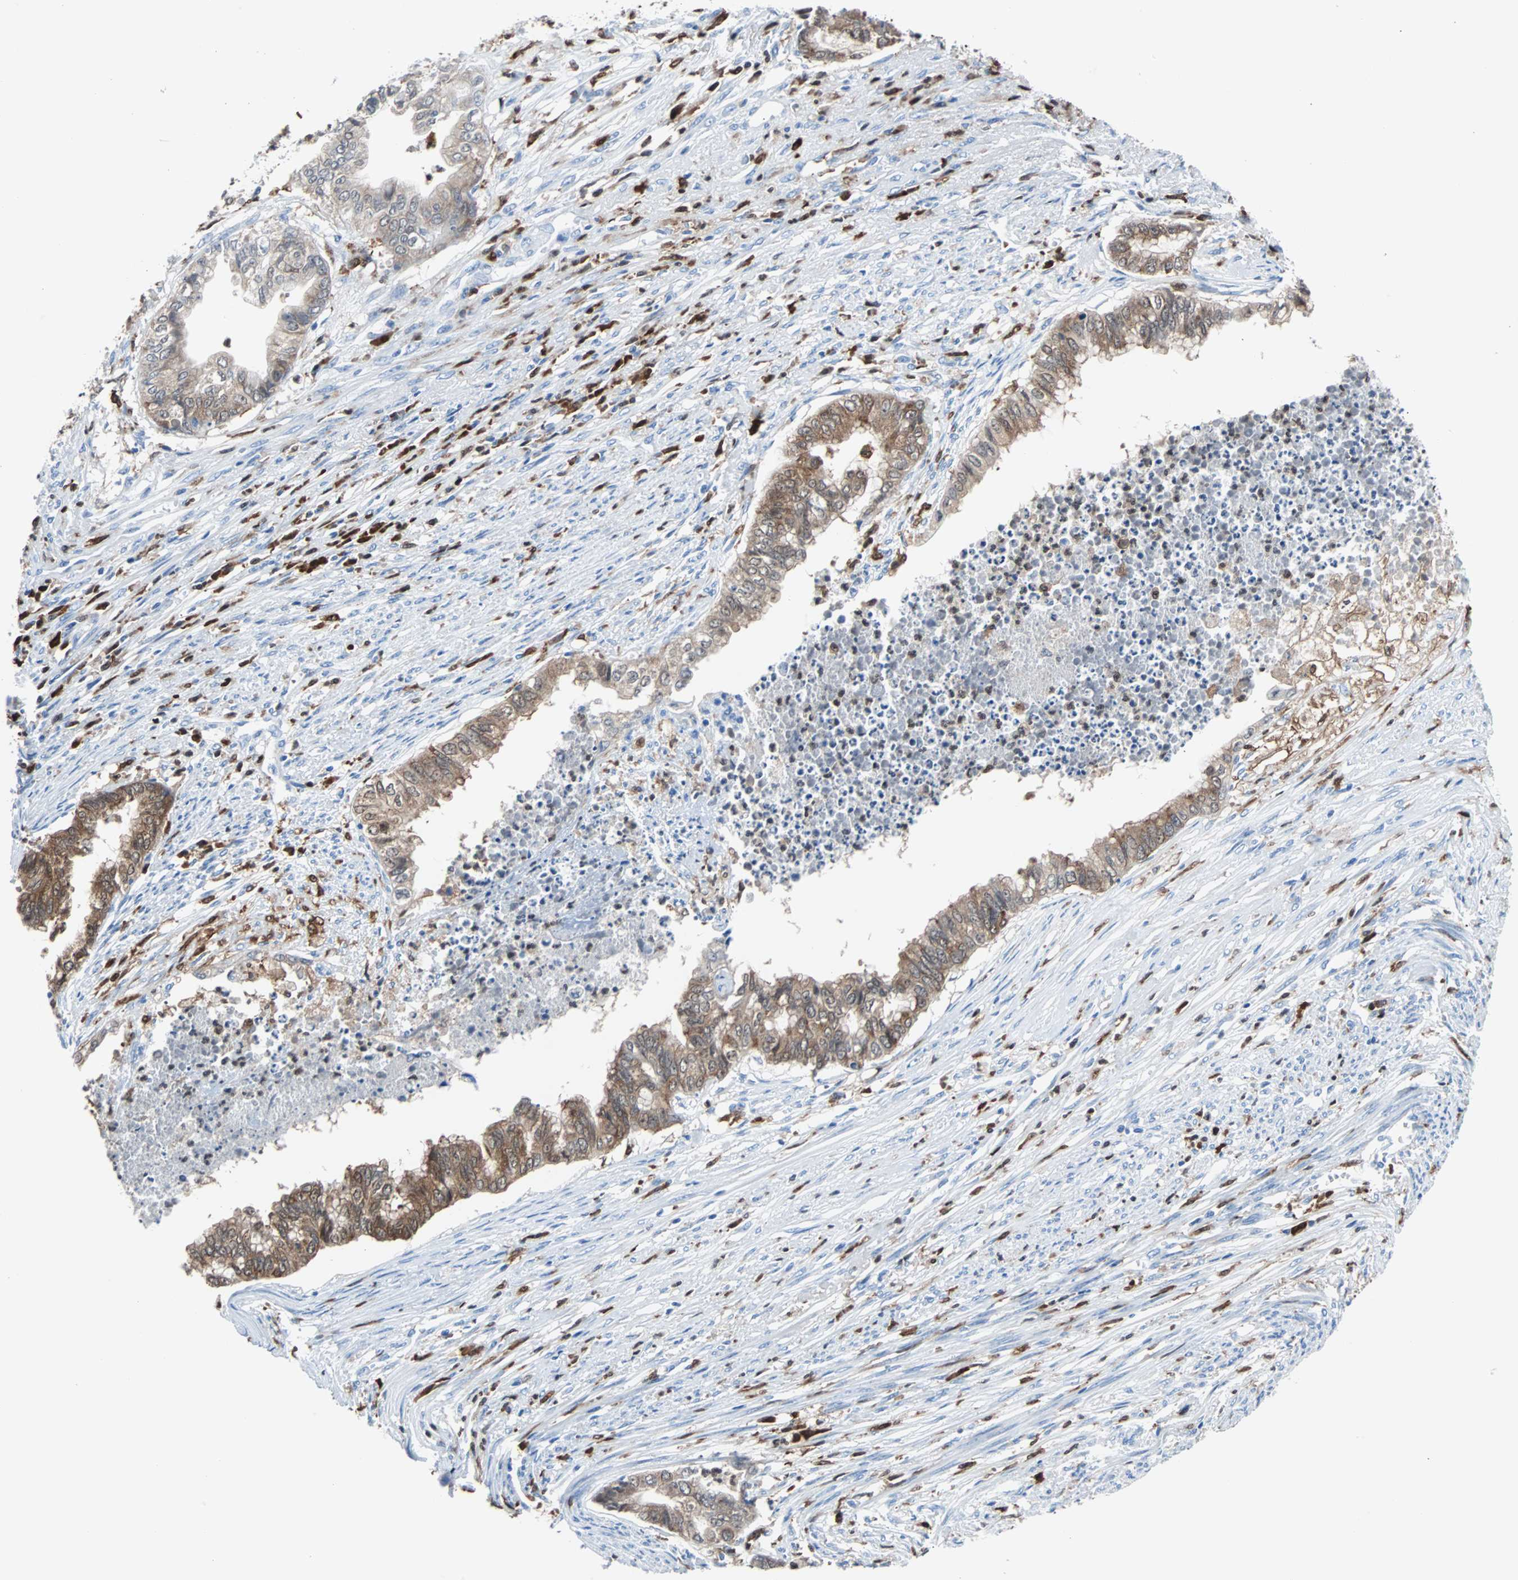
{"staining": {"intensity": "weak", "quantity": "25%-75%", "location": "cytoplasmic/membranous"}, "tissue": "endometrial cancer", "cell_type": "Tumor cells", "image_type": "cancer", "snomed": [{"axis": "morphology", "description": "Adenocarcinoma, NOS"}, {"axis": "topography", "description": "Endometrium"}], "caption": "Immunohistochemical staining of endometrial cancer (adenocarcinoma) shows weak cytoplasmic/membranous protein positivity in approximately 25%-75% of tumor cells.", "gene": "SYK", "patient": {"sex": "female", "age": 79}}